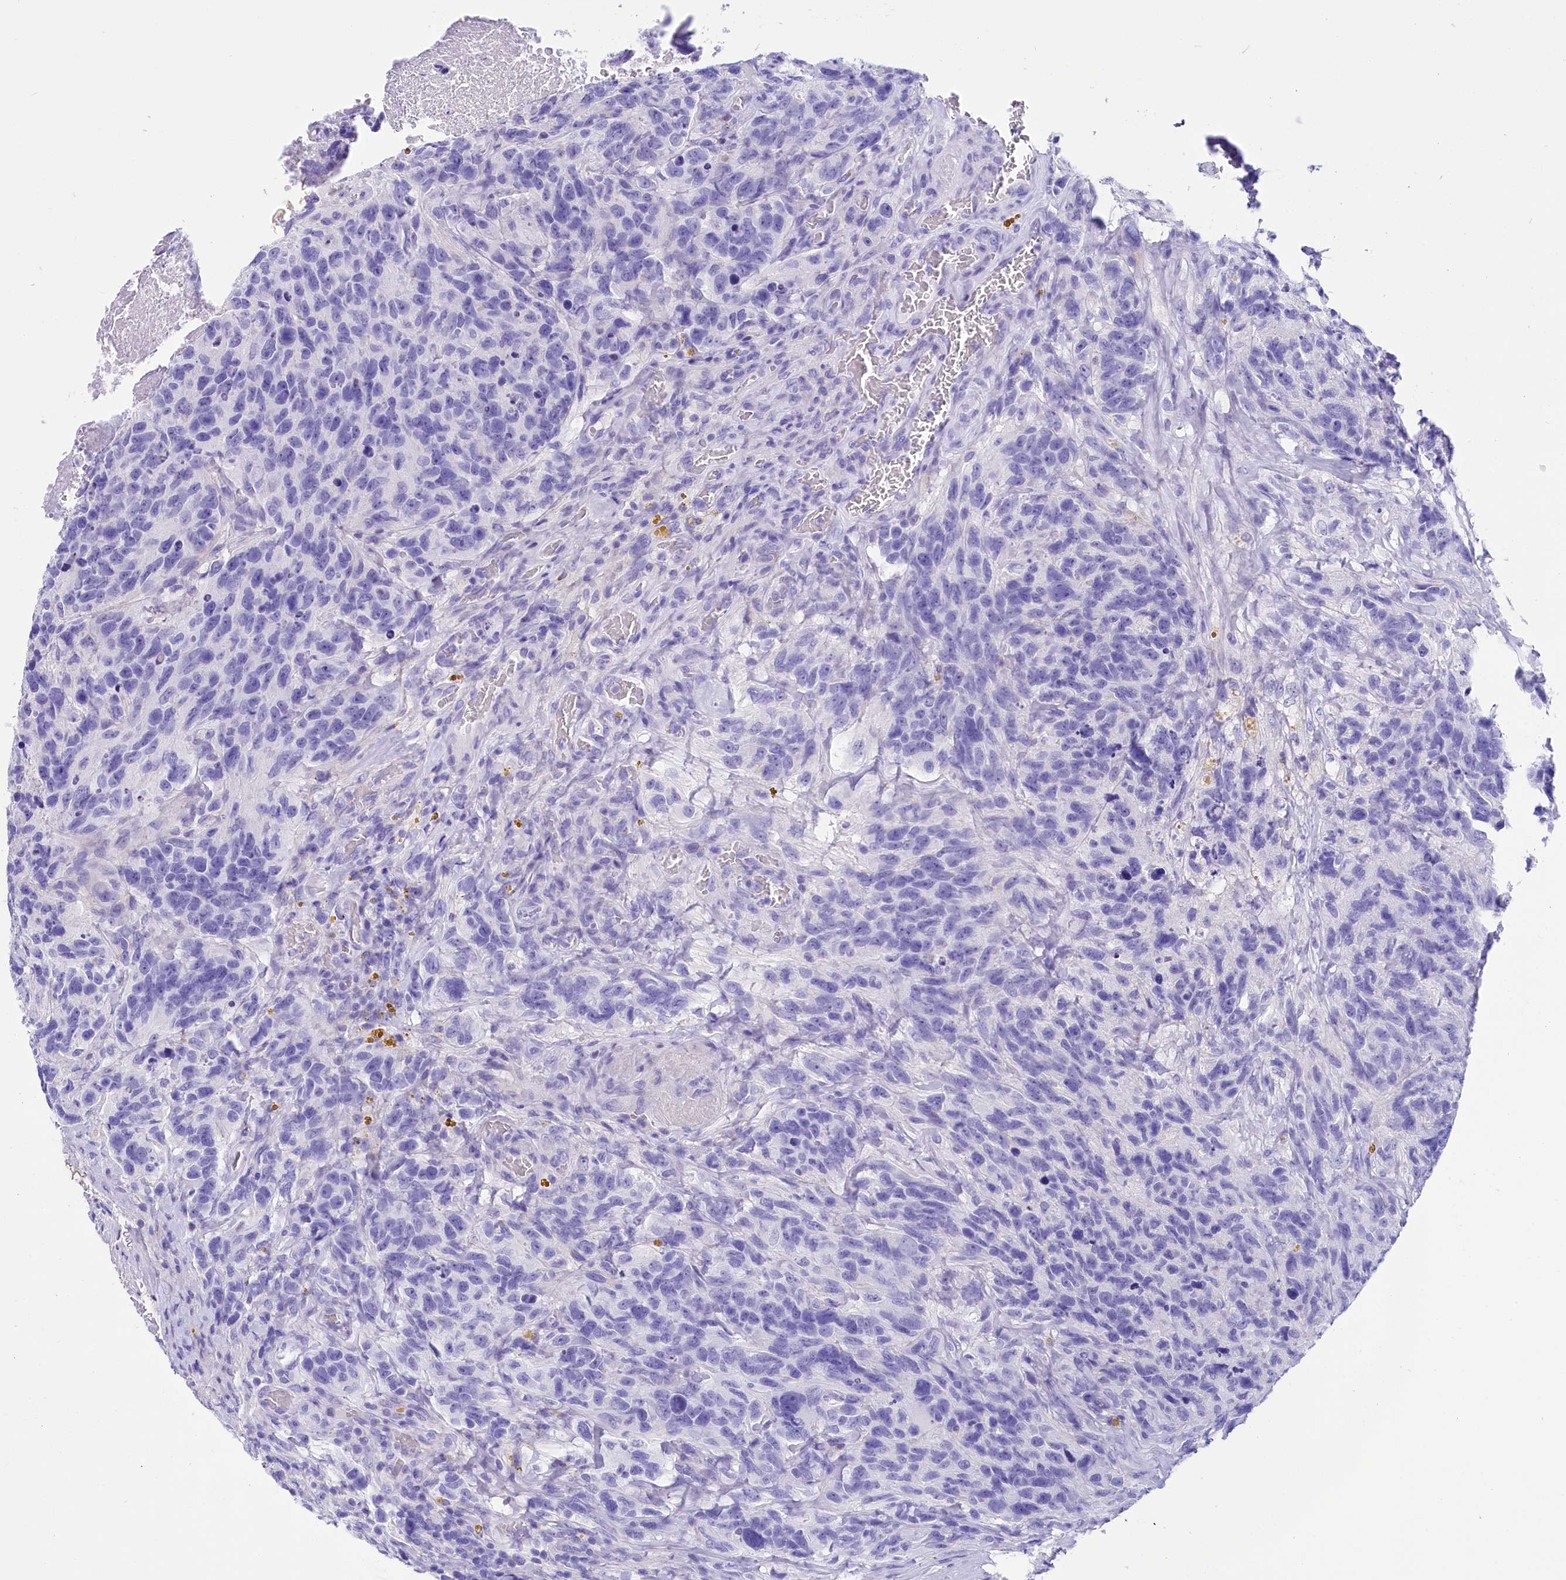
{"staining": {"intensity": "negative", "quantity": "none", "location": "none"}, "tissue": "glioma", "cell_type": "Tumor cells", "image_type": "cancer", "snomed": [{"axis": "morphology", "description": "Glioma, malignant, High grade"}, {"axis": "topography", "description": "Brain"}], "caption": "Immunohistochemistry (IHC) micrograph of neoplastic tissue: malignant high-grade glioma stained with DAB (3,3'-diaminobenzidine) exhibits no significant protein staining in tumor cells.", "gene": "TTC36", "patient": {"sex": "male", "age": 69}}